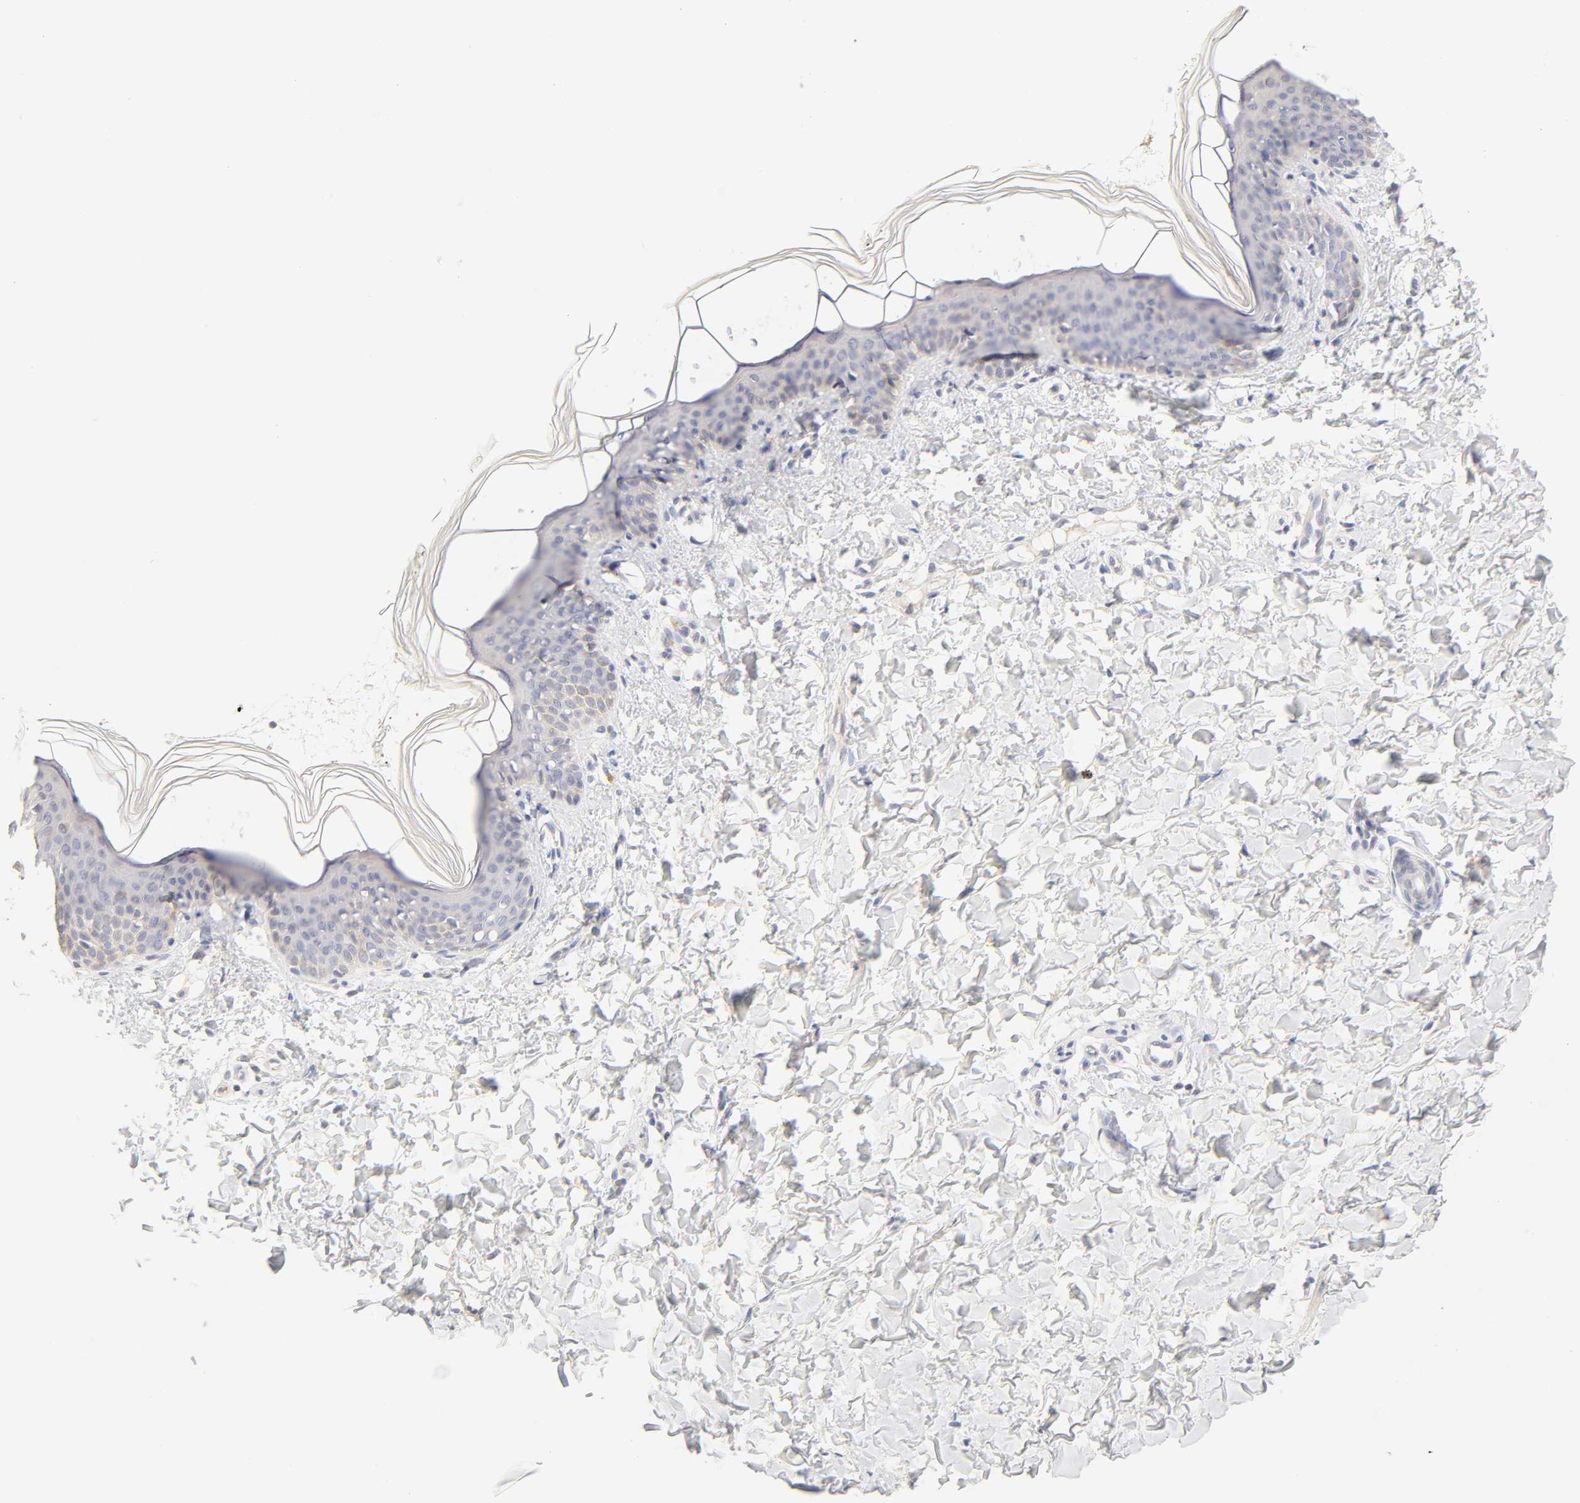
{"staining": {"intensity": "negative", "quantity": "none", "location": "none"}, "tissue": "skin", "cell_type": "Fibroblasts", "image_type": "normal", "snomed": [{"axis": "morphology", "description": "Normal tissue, NOS"}, {"axis": "topography", "description": "Skin"}], "caption": "Immunohistochemistry image of unremarkable skin stained for a protein (brown), which displays no positivity in fibroblasts.", "gene": "CYP4B1", "patient": {"sex": "female", "age": 4}}